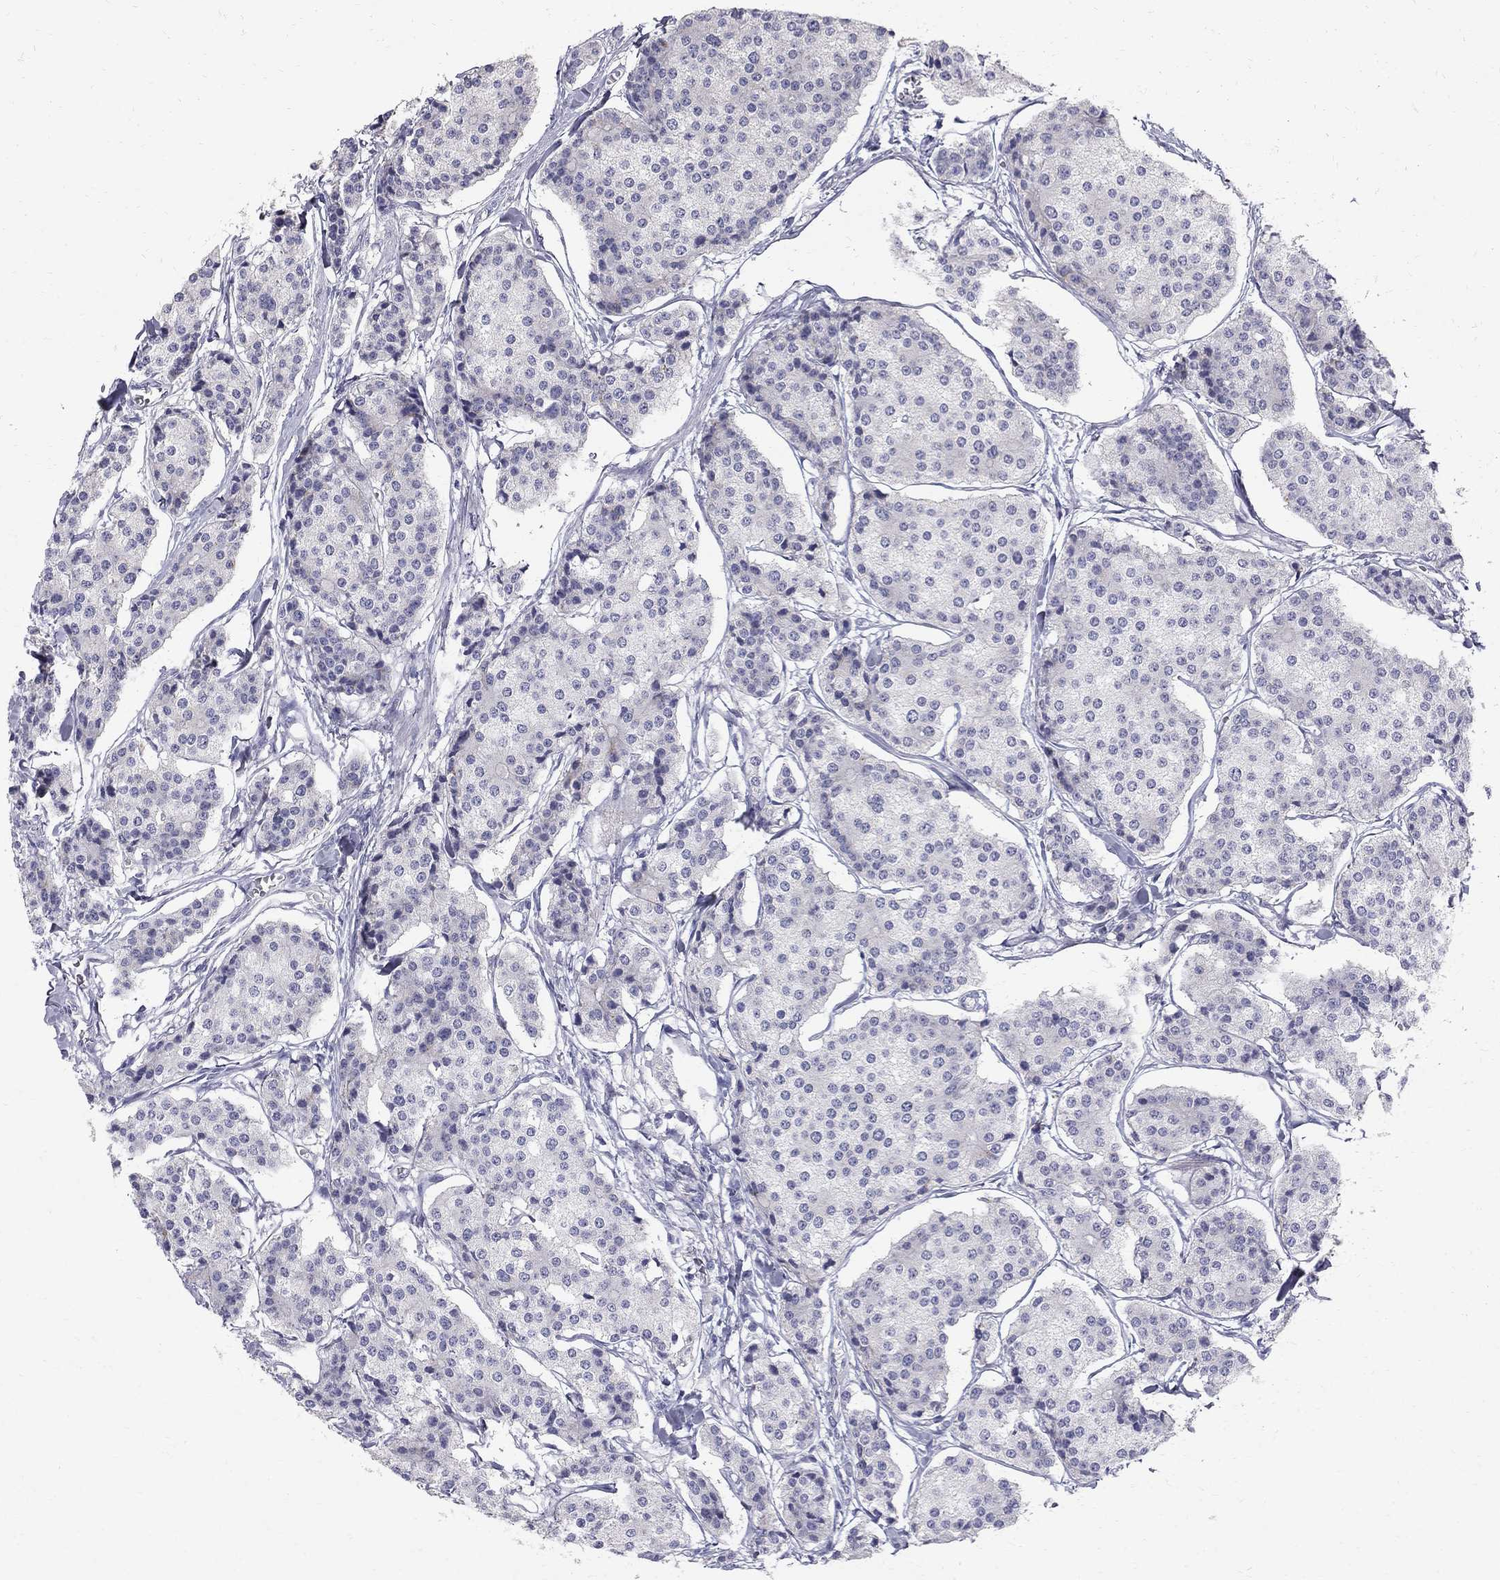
{"staining": {"intensity": "negative", "quantity": "none", "location": "none"}, "tissue": "carcinoid", "cell_type": "Tumor cells", "image_type": "cancer", "snomed": [{"axis": "morphology", "description": "Carcinoid, malignant, NOS"}, {"axis": "topography", "description": "Small intestine"}], "caption": "The histopathology image exhibits no significant positivity in tumor cells of carcinoid (malignant).", "gene": "CLIC6", "patient": {"sex": "female", "age": 65}}